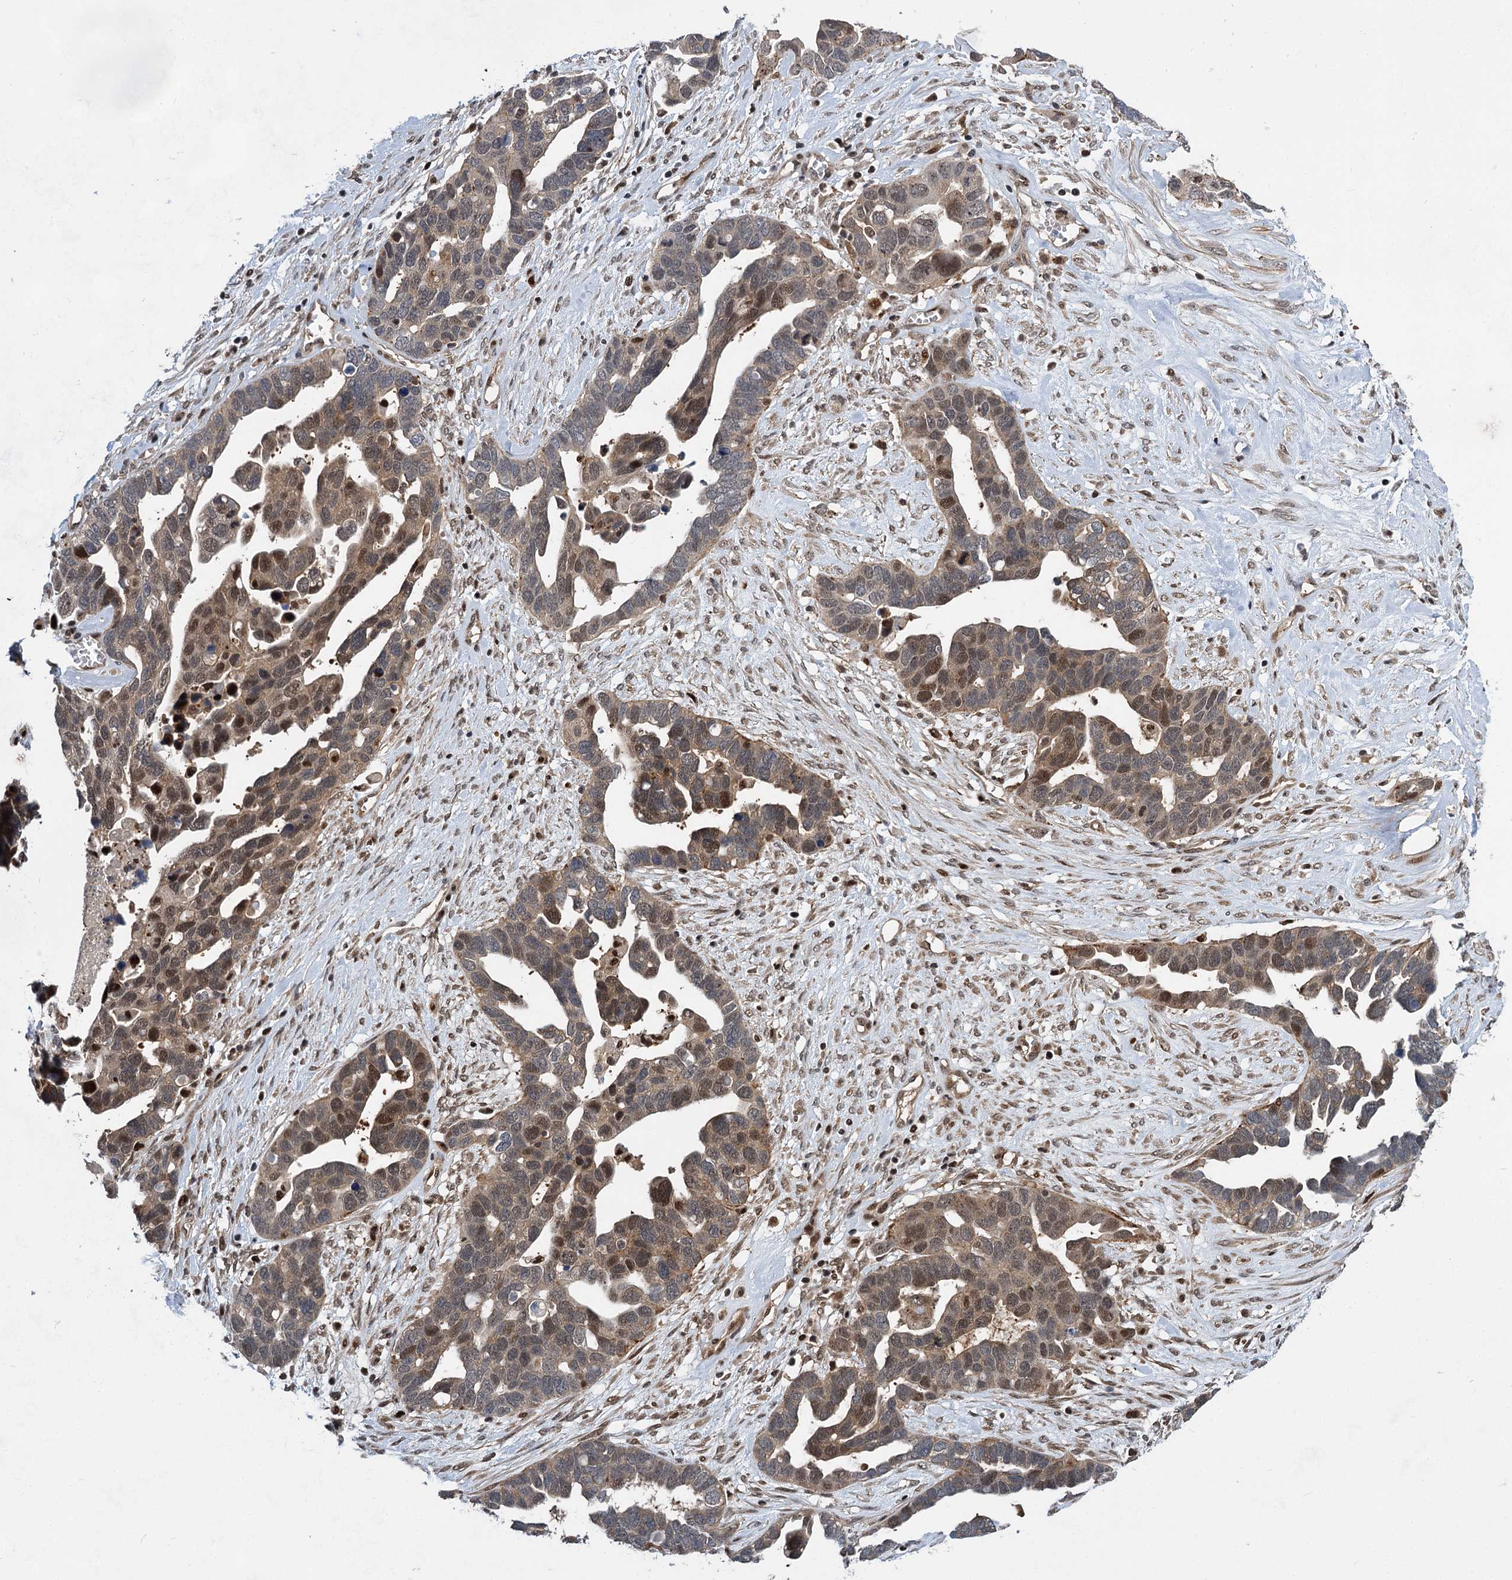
{"staining": {"intensity": "moderate", "quantity": "25%-75%", "location": "nuclear"}, "tissue": "ovarian cancer", "cell_type": "Tumor cells", "image_type": "cancer", "snomed": [{"axis": "morphology", "description": "Cystadenocarcinoma, serous, NOS"}, {"axis": "topography", "description": "Ovary"}], "caption": "Moderate nuclear positivity is appreciated in approximately 25%-75% of tumor cells in serous cystadenocarcinoma (ovarian).", "gene": "GPBP1", "patient": {"sex": "female", "age": 54}}